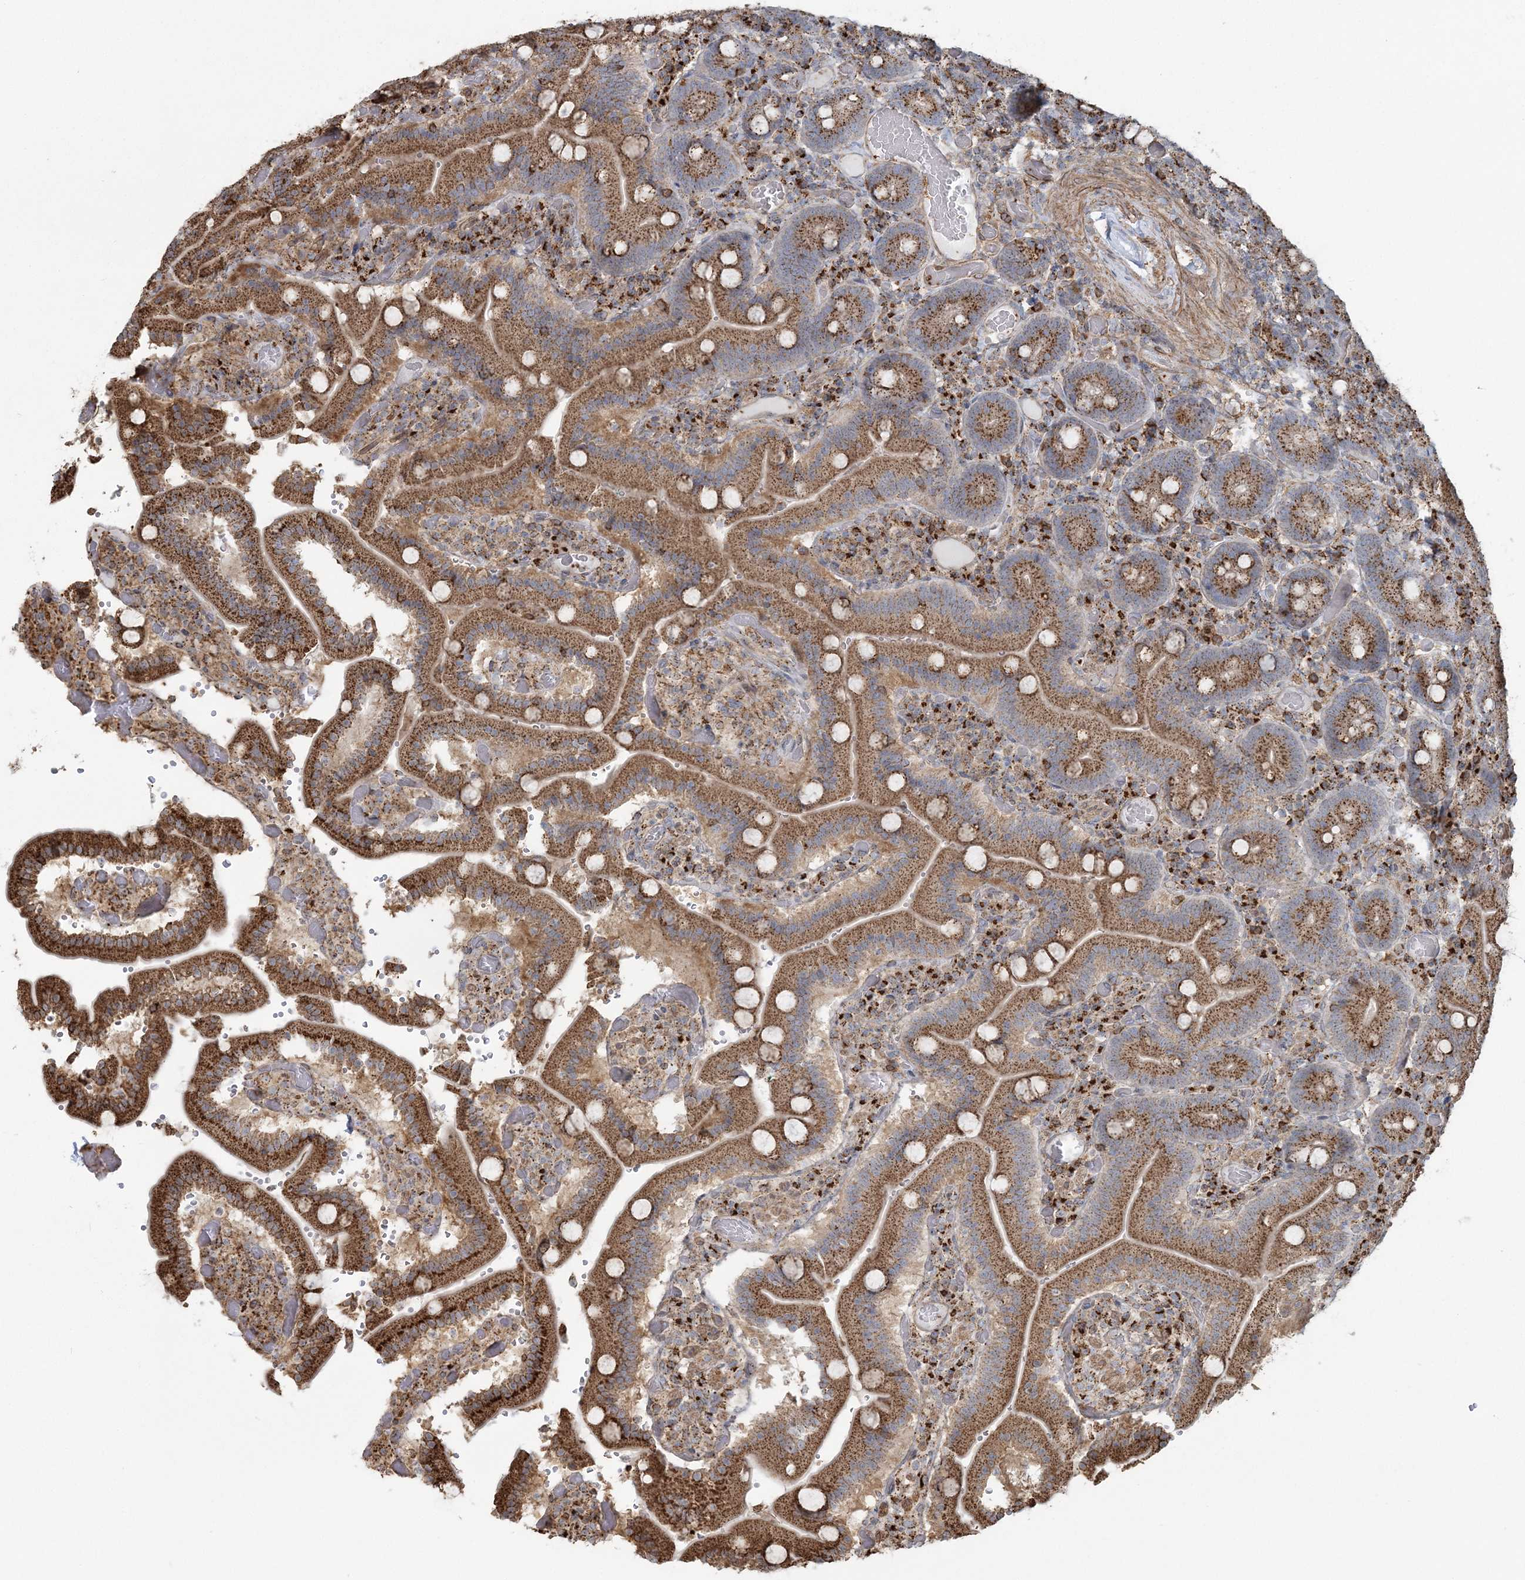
{"staining": {"intensity": "moderate", "quantity": ">75%", "location": "cytoplasmic/membranous"}, "tissue": "duodenum", "cell_type": "Glandular cells", "image_type": "normal", "snomed": [{"axis": "morphology", "description": "Normal tissue, NOS"}, {"axis": "topography", "description": "Duodenum"}], "caption": "Moderate cytoplasmic/membranous staining is seen in about >75% of glandular cells in benign duodenum.", "gene": "TRAF3IP2", "patient": {"sex": "female", "age": 62}}